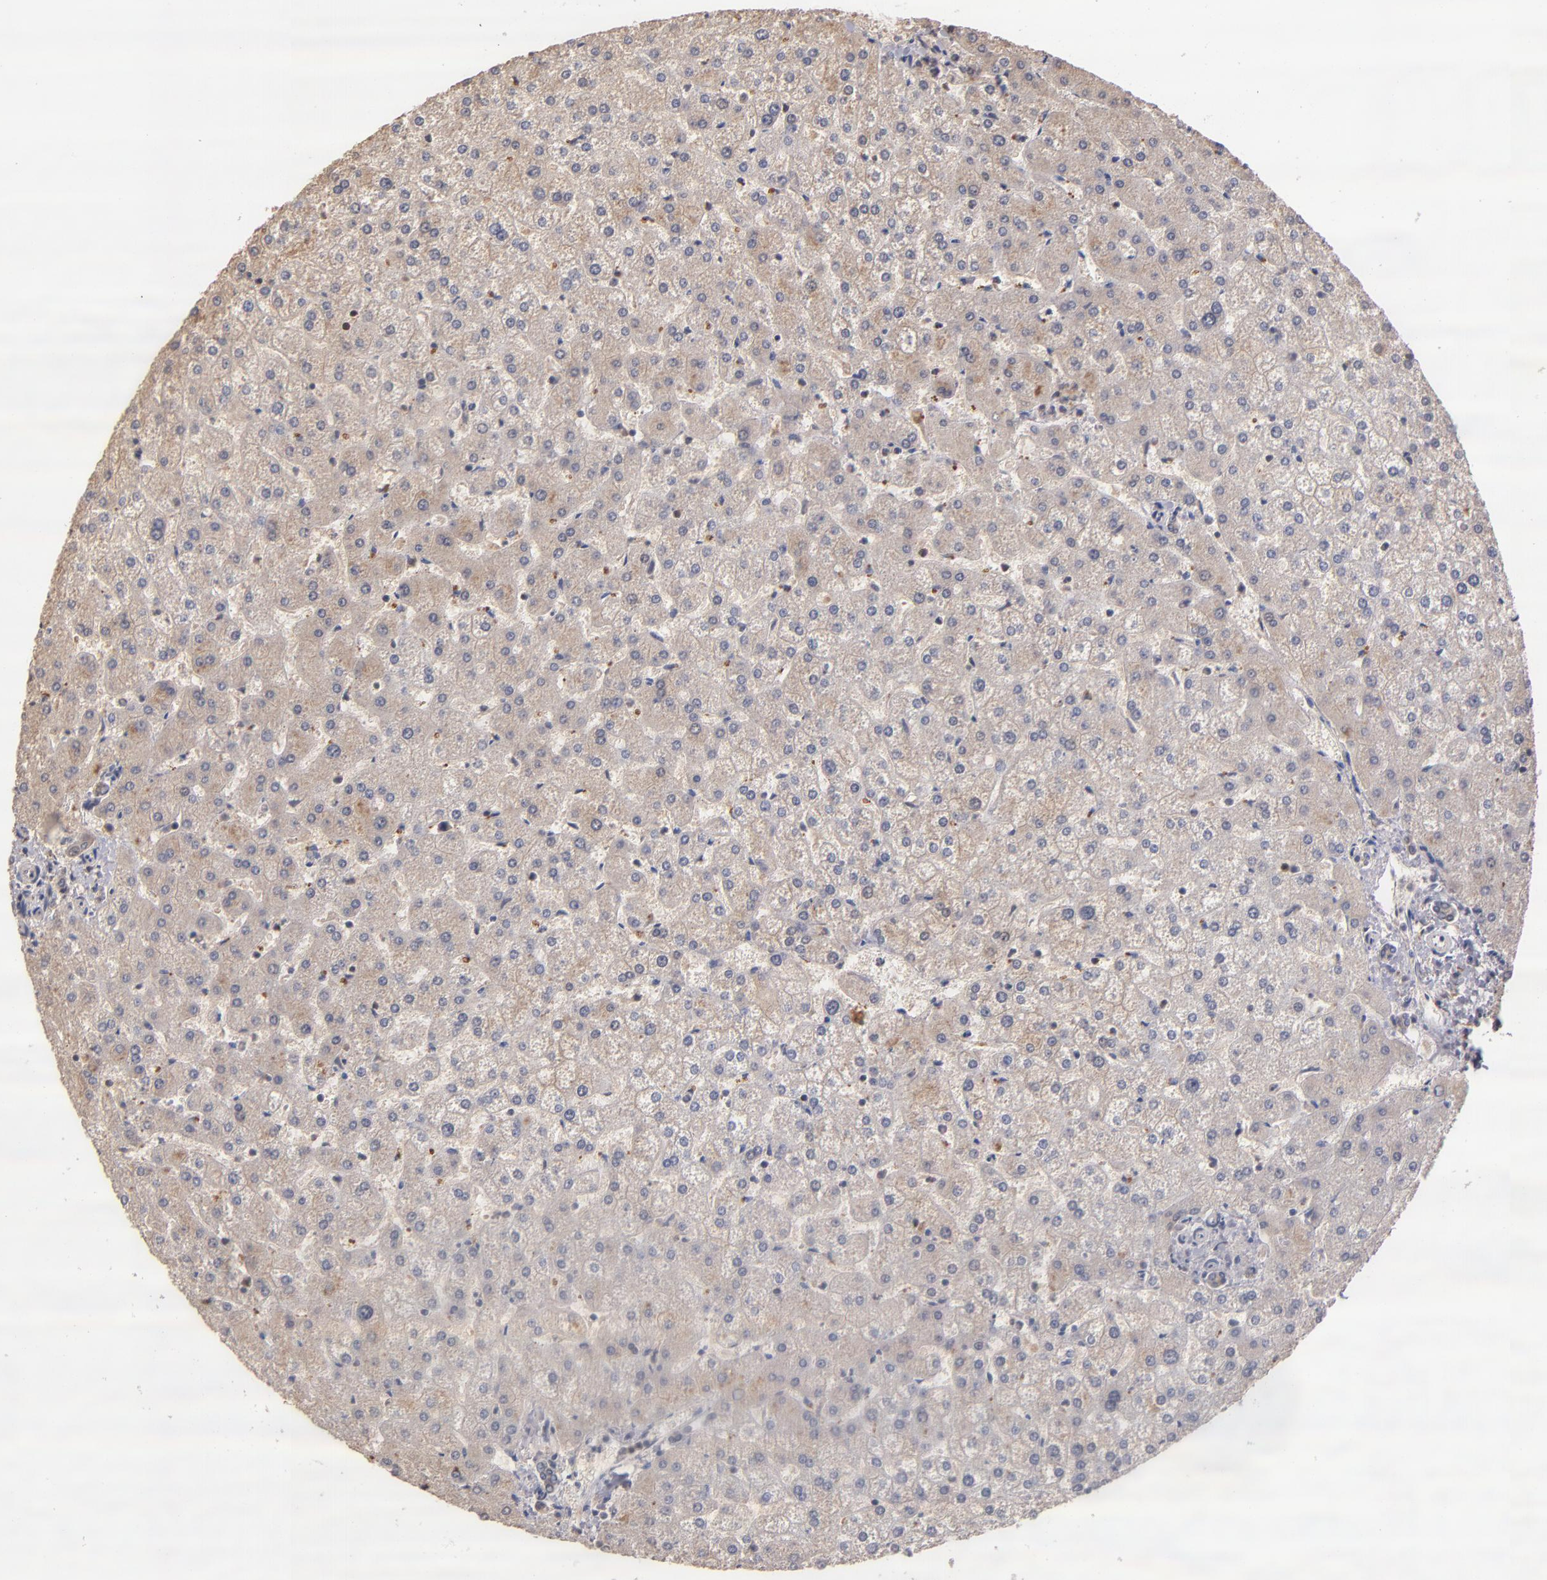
{"staining": {"intensity": "weak", "quantity": "25%-75%", "location": "cytoplasmic/membranous"}, "tissue": "liver", "cell_type": "Cholangiocytes", "image_type": "normal", "snomed": [{"axis": "morphology", "description": "Normal tissue, NOS"}, {"axis": "topography", "description": "Liver"}], "caption": "High-magnification brightfield microscopy of unremarkable liver stained with DAB (3,3'-diaminobenzidine) (brown) and counterstained with hematoxylin (blue). cholangiocytes exhibit weak cytoplasmic/membranous positivity is appreciated in about25%-75% of cells.", "gene": "UPF3B", "patient": {"sex": "female", "age": 32}}